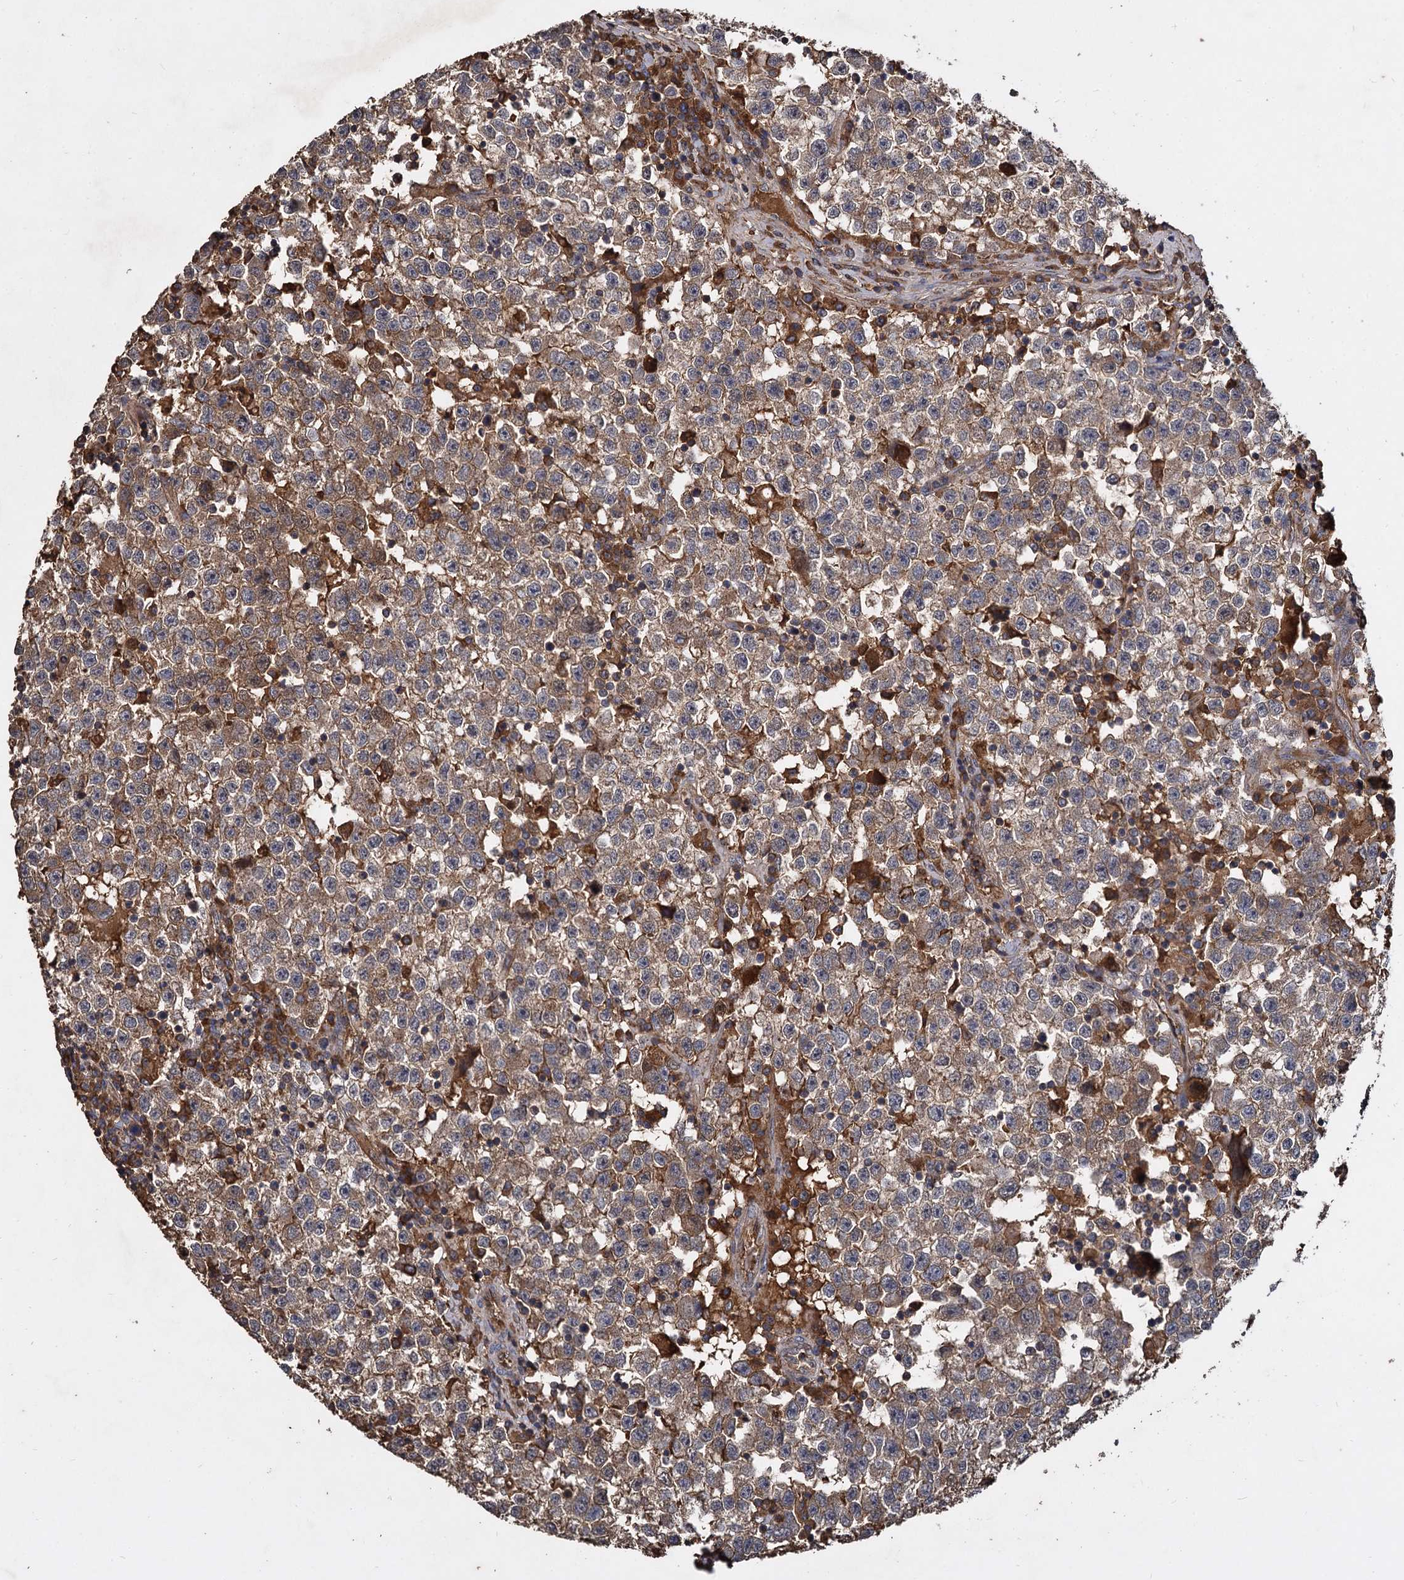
{"staining": {"intensity": "moderate", "quantity": ">75%", "location": "cytoplasmic/membranous"}, "tissue": "testis cancer", "cell_type": "Tumor cells", "image_type": "cancer", "snomed": [{"axis": "morphology", "description": "Seminoma, NOS"}, {"axis": "topography", "description": "Testis"}], "caption": "Moderate cytoplasmic/membranous protein positivity is appreciated in about >75% of tumor cells in testis cancer (seminoma).", "gene": "GCLC", "patient": {"sex": "male", "age": 22}}